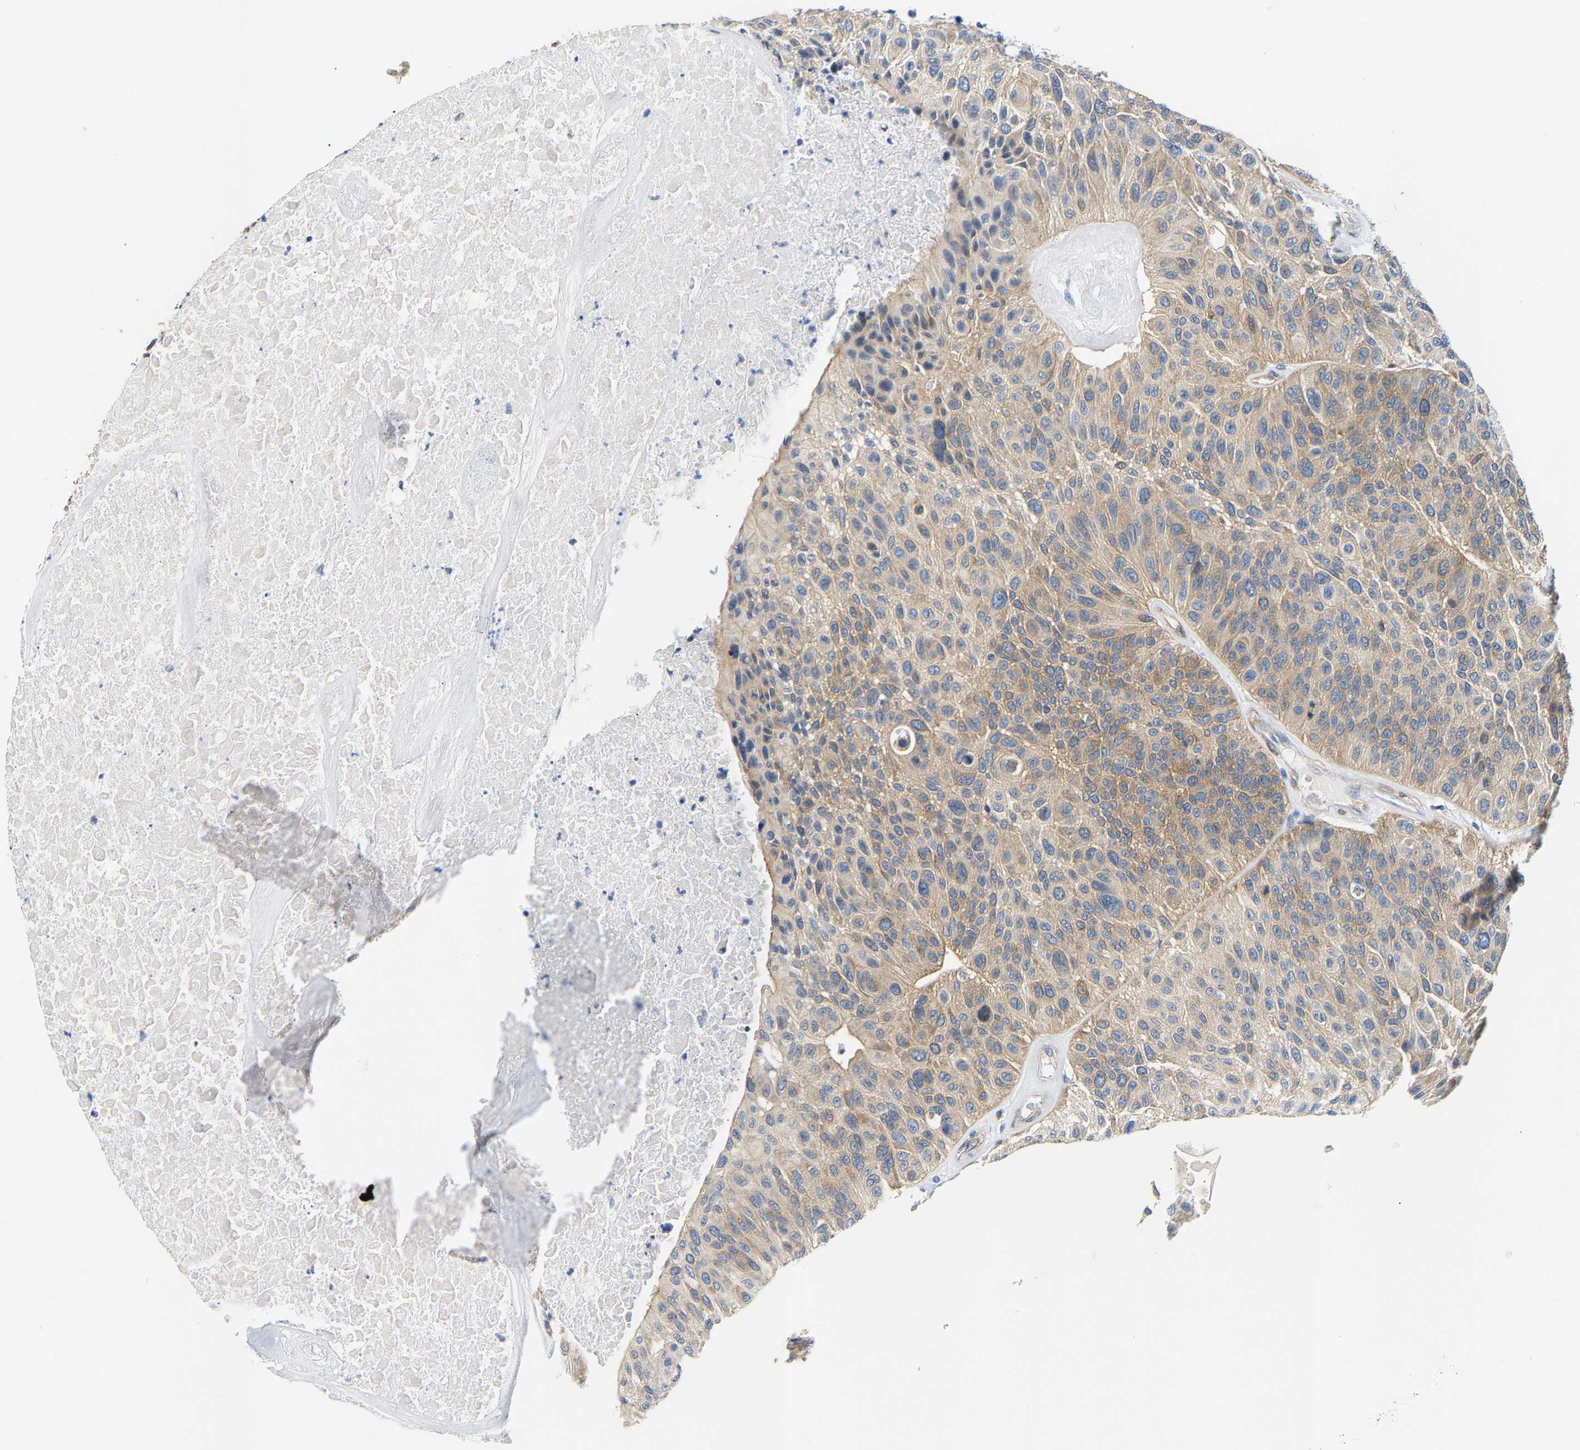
{"staining": {"intensity": "strong", "quantity": "<25%", "location": "cytoplasmic/membranous"}, "tissue": "urothelial cancer", "cell_type": "Tumor cells", "image_type": "cancer", "snomed": [{"axis": "morphology", "description": "Urothelial carcinoma, High grade"}, {"axis": "topography", "description": "Urinary bladder"}], "caption": "Brown immunohistochemical staining in urothelial cancer exhibits strong cytoplasmic/membranous positivity in approximately <25% of tumor cells.", "gene": "PAWR", "patient": {"sex": "male", "age": 66}}